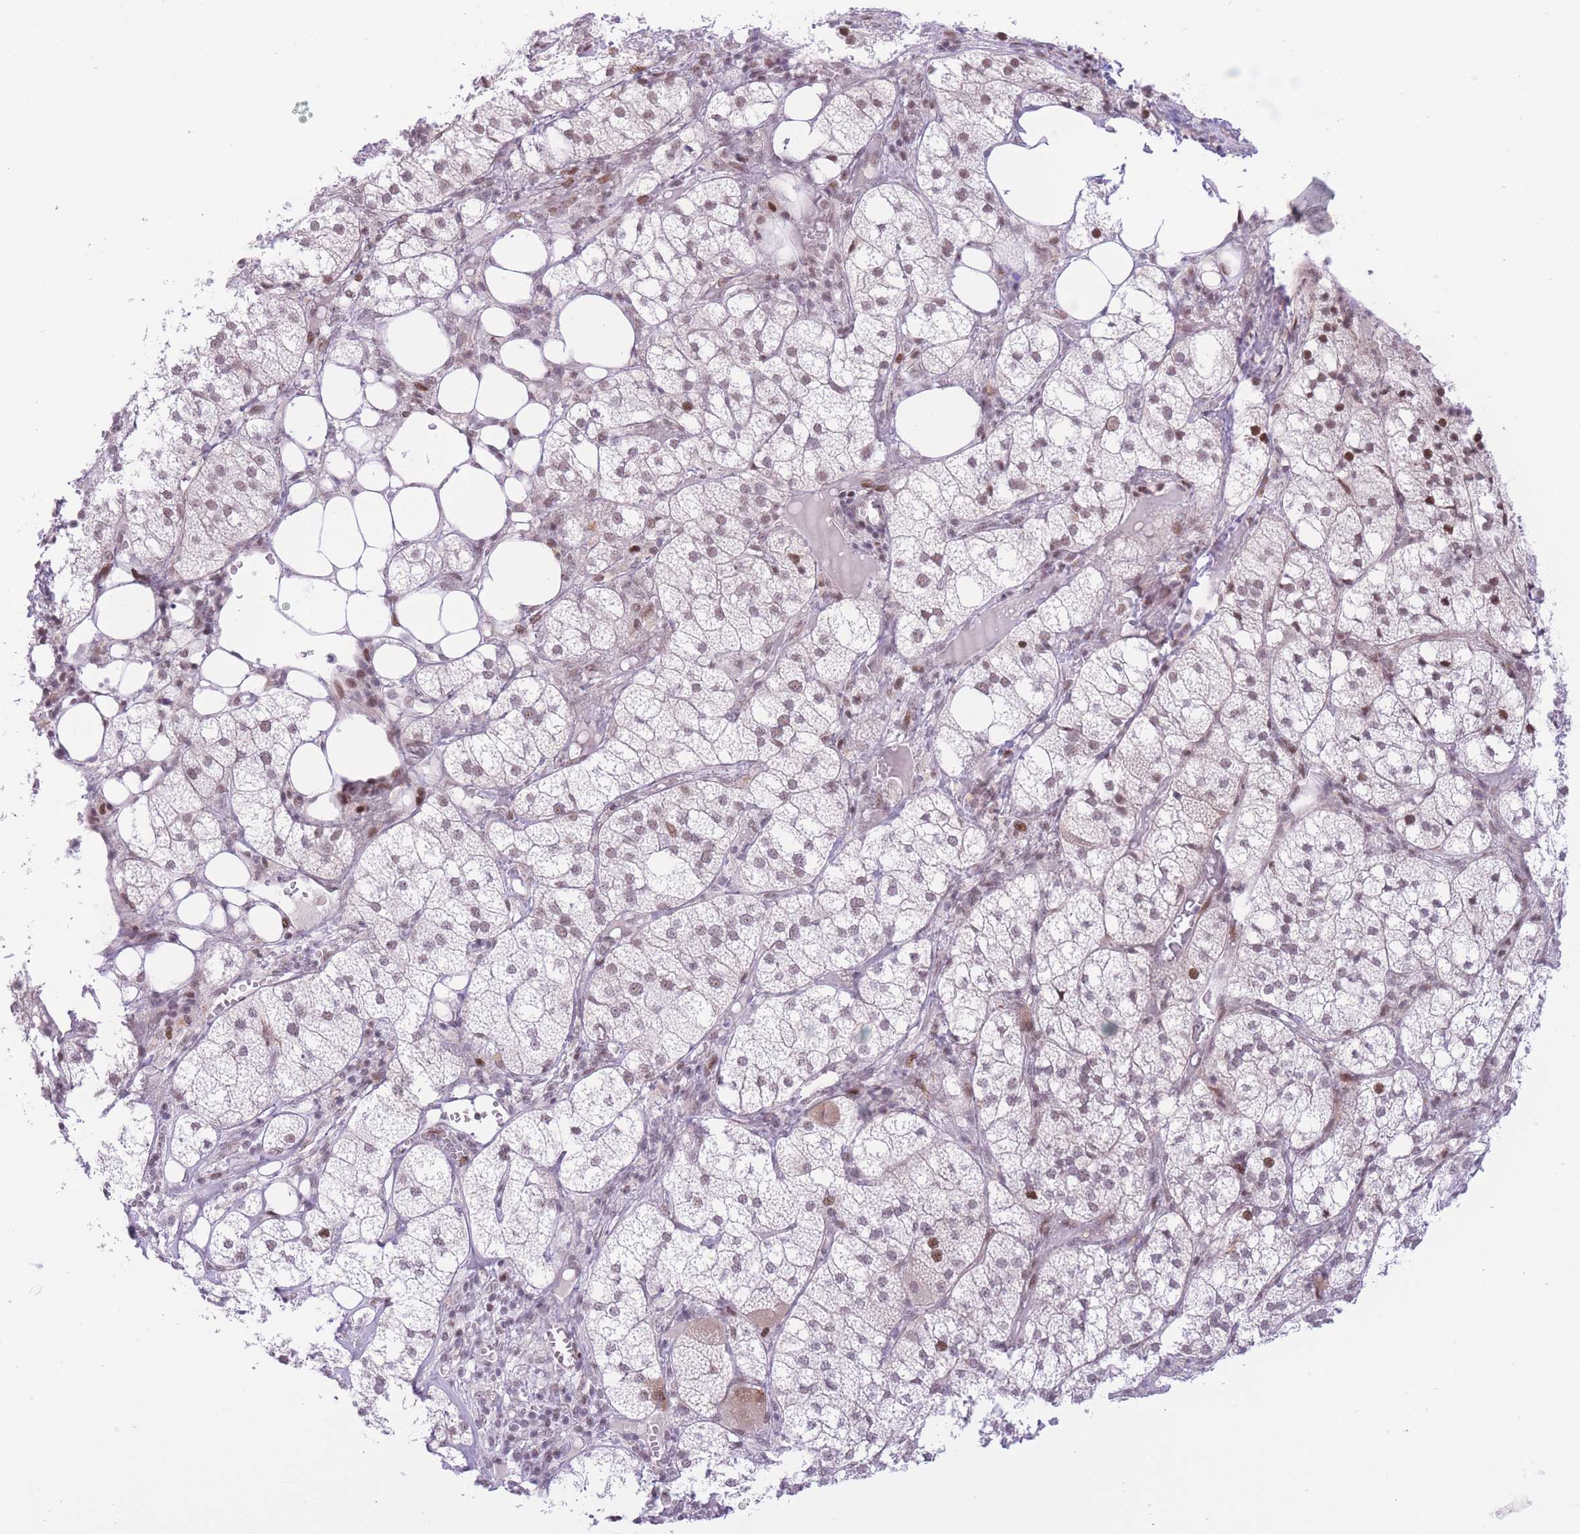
{"staining": {"intensity": "strong", "quantity": "25%-75%", "location": "nuclear"}, "tissue": "adrenal gland", "cell_type": "Glandular cells", "image_type": "normal", "snomed": [{"axis": "morphology", "description": "Normal tissue, NOS"}, {"axis": "topography", "description": "Adrenal gland"}], "caption": "A brown stain highlights strong nuclear expression of a protein in glandular cells of unremarkable adrenal gland.", "gene": "PCIF1", "patient": {"sex": "female", "age": 61}}